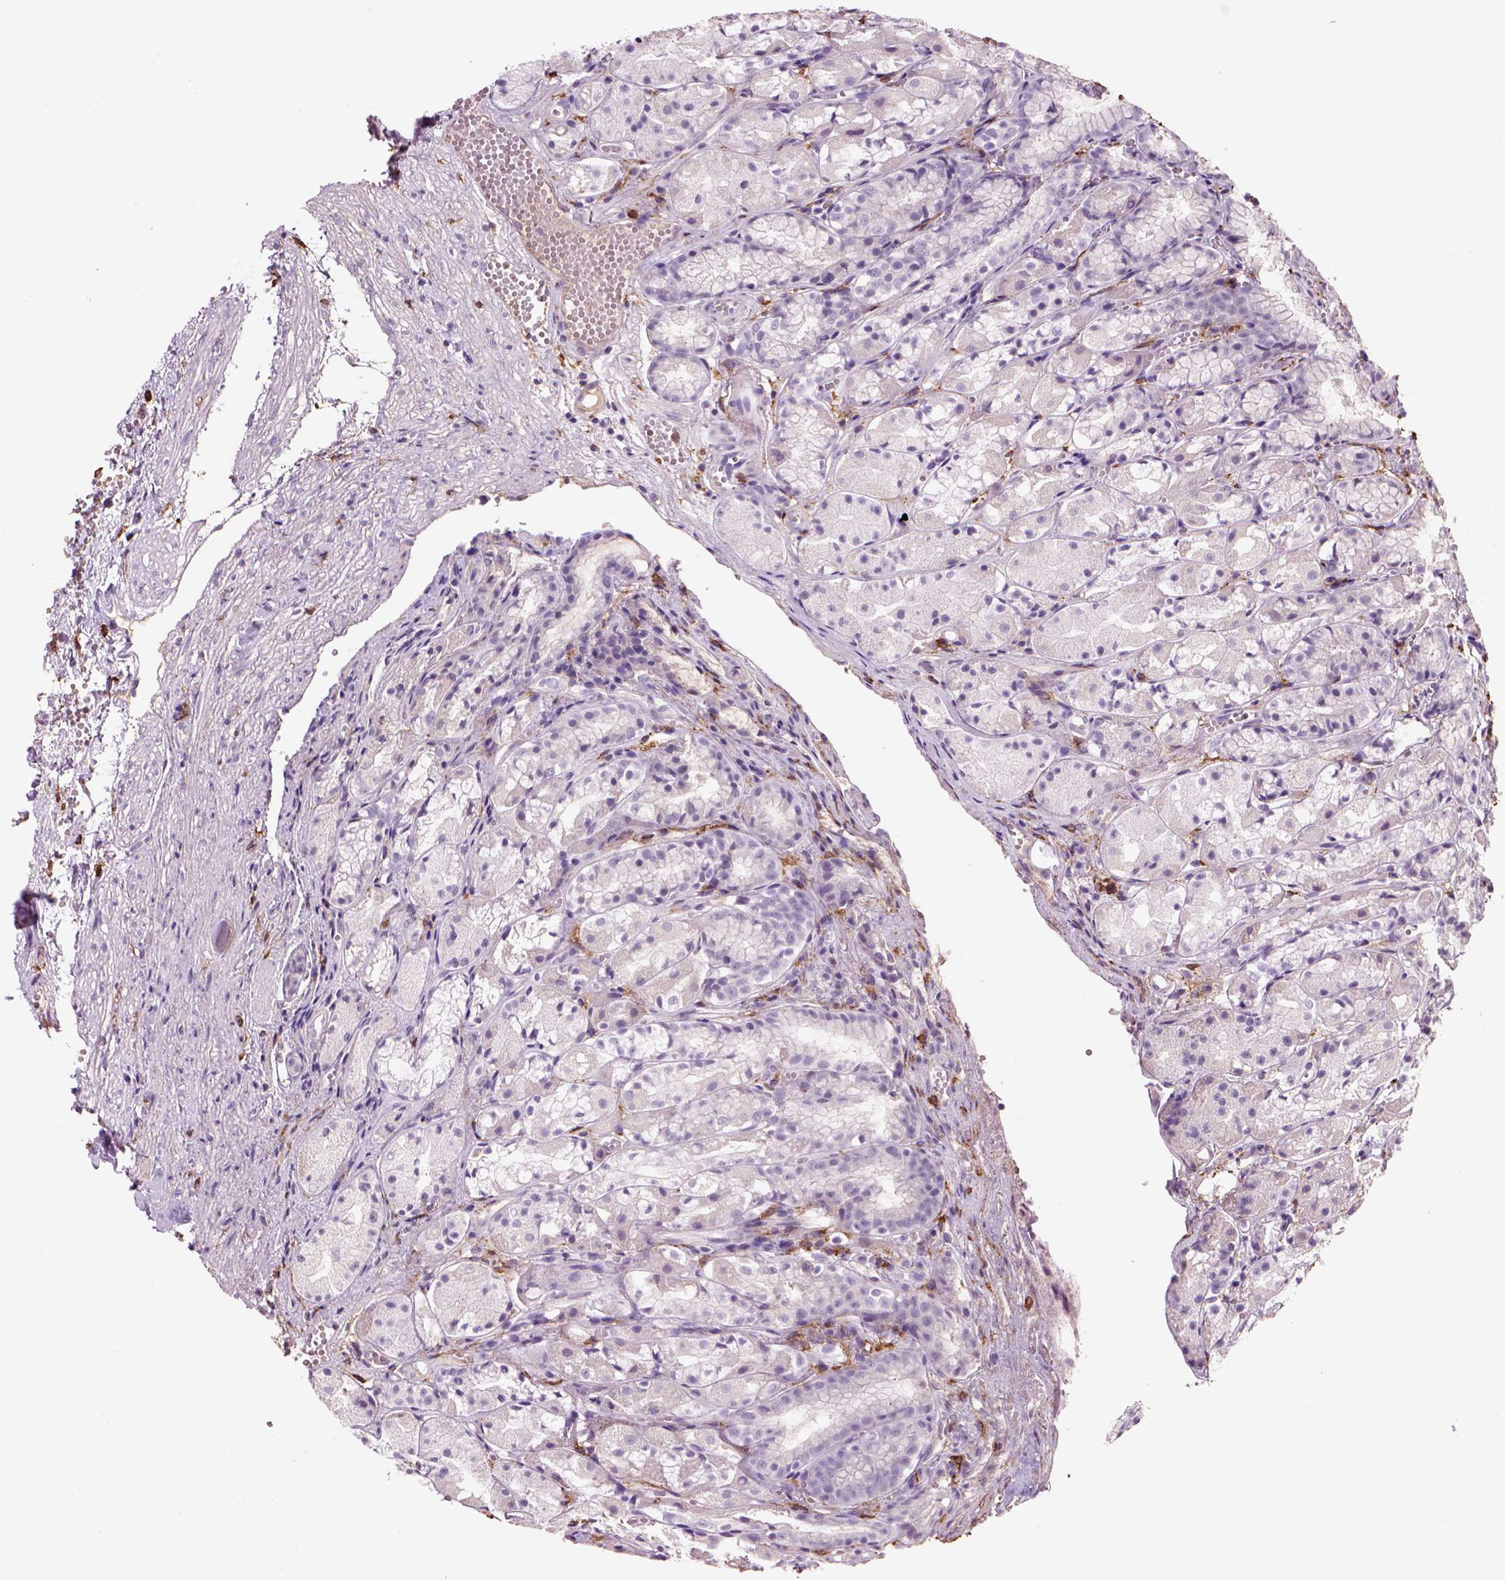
{"staining": {"intensity": "negative", "quantity": "none", "location": "none"}, "tissue": "stomach", "cell_type": "Glandular cells", "image_type": "normal", "snomed": [{"axis": "morphology", "description": "Normal tissue, NOS"}, {"axis": "topography", "description": "Stomach"}], "caption": "DAB (3,3'-diaminobenzidine) immunohistochemical staining of normal human stomach exhibits no significant positivity in glandular cells. (DAB (3,3'-diaminobenzidine) immunohistochemistry visualized using brightfield microscopy, high magnification).", "gene": "CD14", "patient": {"sex": "male", "age": 70}}